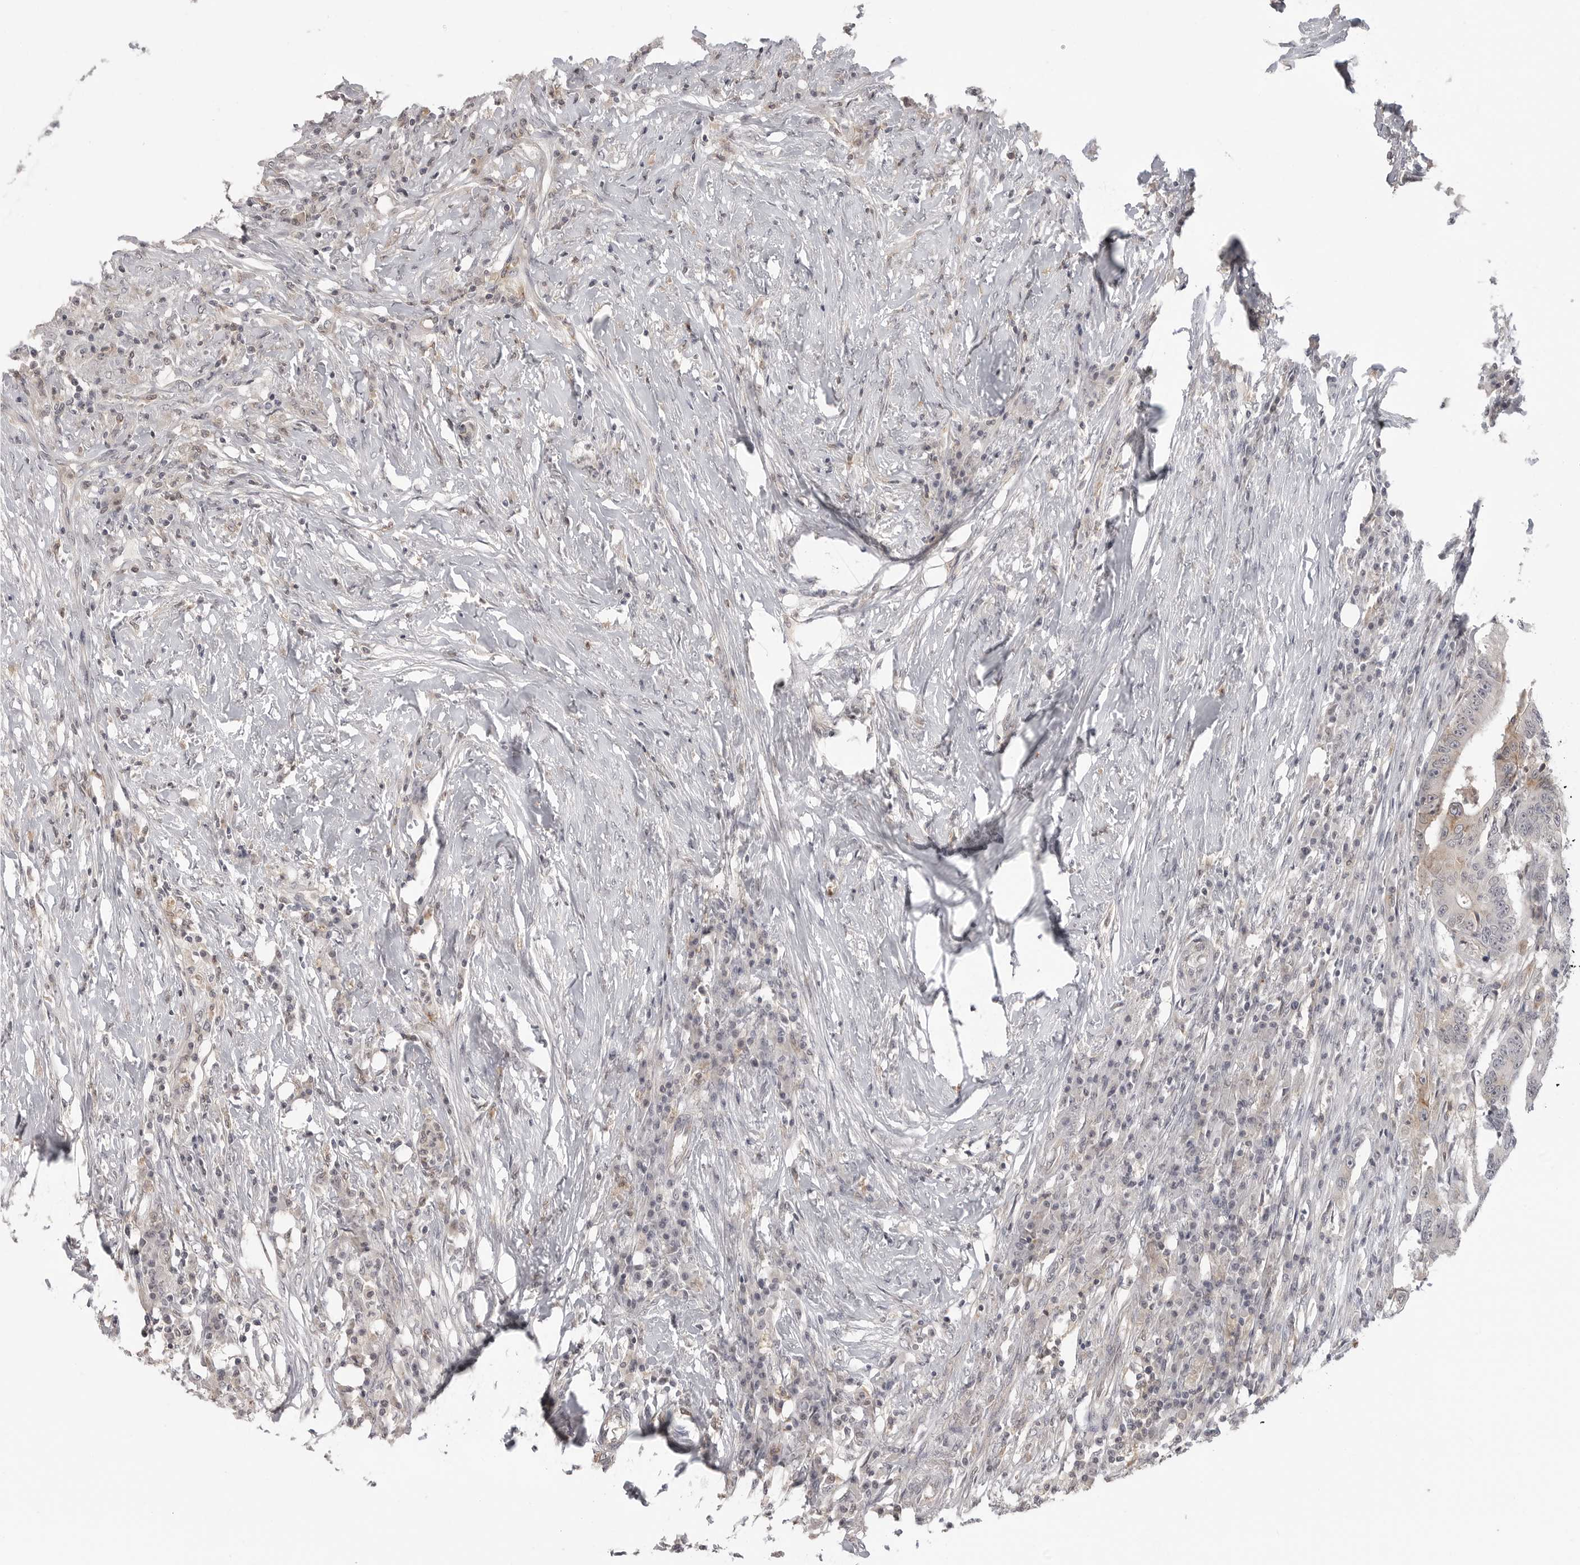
{"staining": {"intensity": "moderate", "quantity": "25%-75%", "location": "cytoplasmic/membranous"}, "tissue": "colorectal cancer", "cell_type": "Tumor cells", "image_type": "cancer", "snomed": [{"axis": "morphology", "description": "Adenocarcinoma, NOS"}, {"axis": "topography", "description": "Colon"}], "caption": "High-magnification brightfield microscopy of colorectal cancer (adenocarcinoma) stained with DAB (3,3'-diaminobenzidine) (brown) and counterstained with hematoxylin (blue). tumor cells exhibit moderate cytoplasmic/membranous staining is seen in about25%-75% of cells.", "gene": "IFNGR1", "patient": {"sex": "male", "age": 83}}